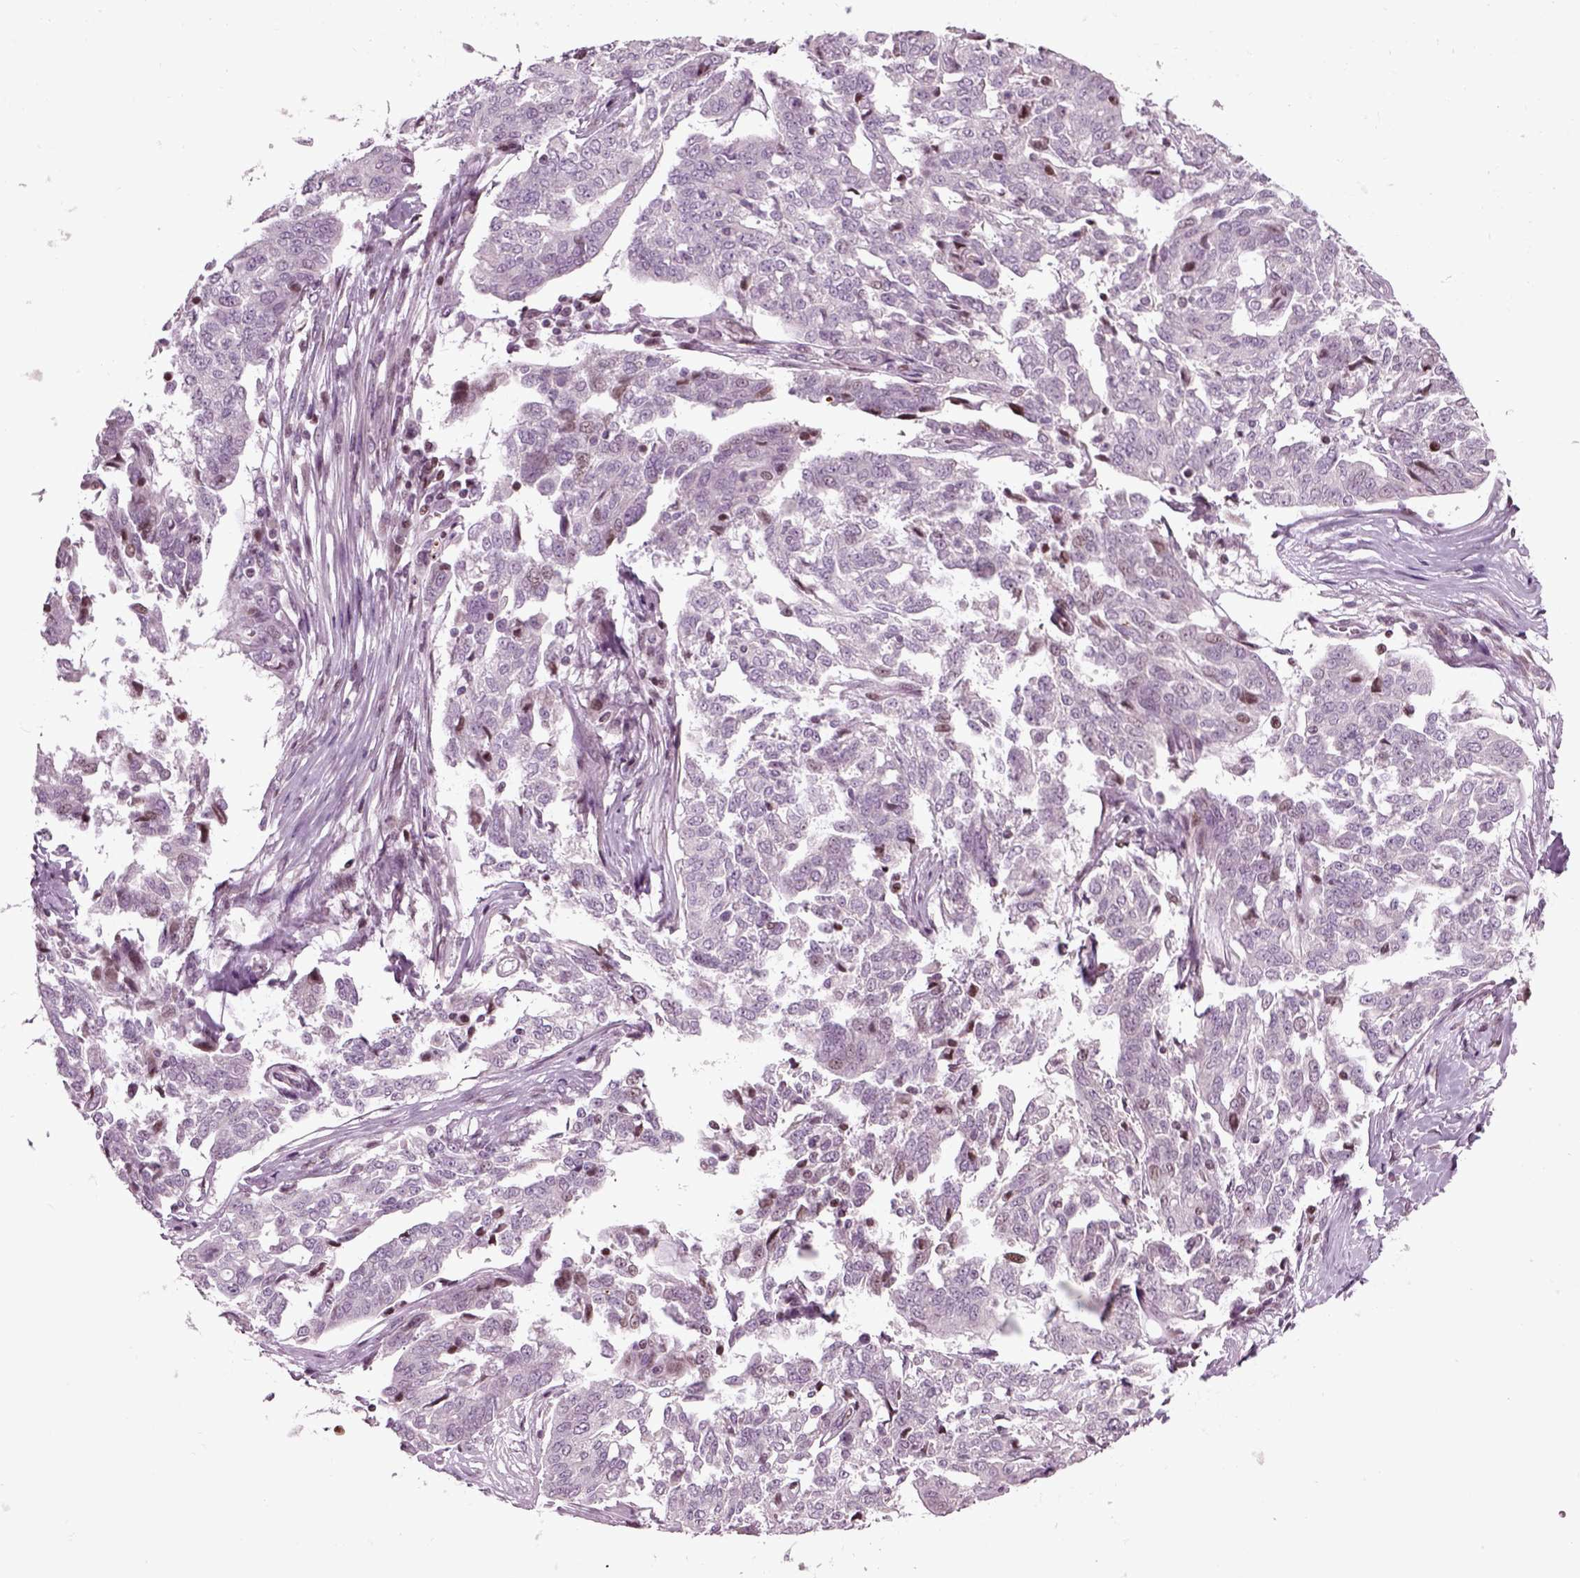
{"staining": {"intensity": "negative", "quantity": "none", "location": "none"}, "tissue": "ovarian cancer", "cell_type": "Tumor cells", "image_type": "cancer", "snomed": [{"axis": "morphology", "description": "Cystadenocarcinoma, serous, NOS"}, {"axis": "topography", "description": "Ovary"}], "caption": "Ovarian cancer was stained to show a protein in brown. There is no significant positivity in tumor cells.", "gene": "HEYL", "patient": {"sex": "female", "age": 67}}